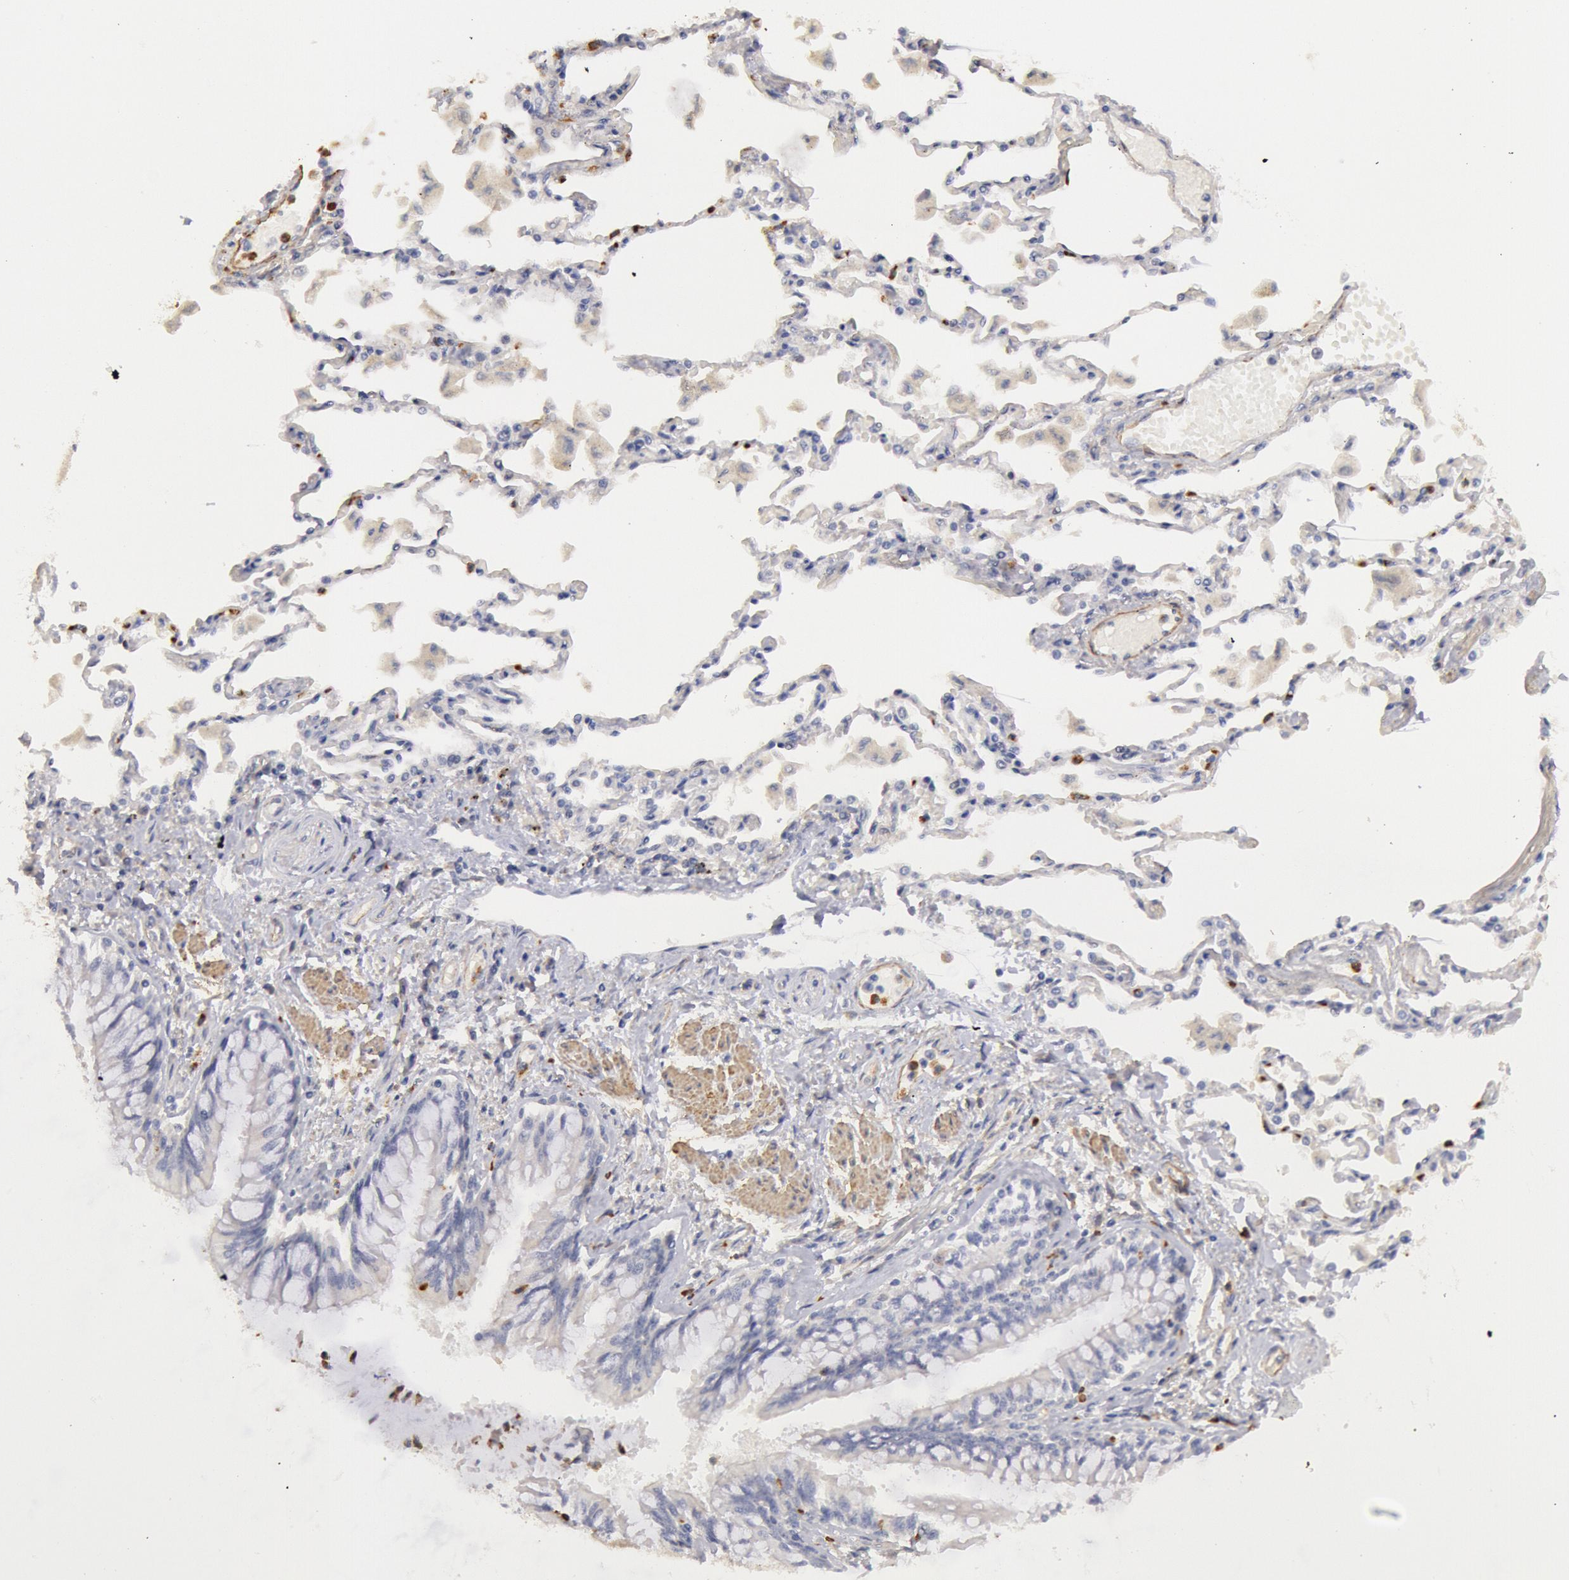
{"staining": {"intensity": "negative", "quantity": "none", "location": "none"}, "tissue": "adipose tissue", "cell_type": "Adipocytes", "image_type": "normal", "snomed": [{"axis": "morphology", "description": "Normal tissue, NOS"}, {"axis": "morphology", "description": "Adenocarcinoma, NOS"}, {"axis": "topography", "description": "Cartilage tissue"}, {"axis": "topography", "description": "Lung"}], "caption": "Immunohistochemistry (IHC) image of unremarkable adipose tissue: human adipose tissue stained with DAB displays no significant protein expression in adipocytes. Nuclei are stained in blue.", "gene": "TMED8", "patient": {"sex": "female", "age": 67}}